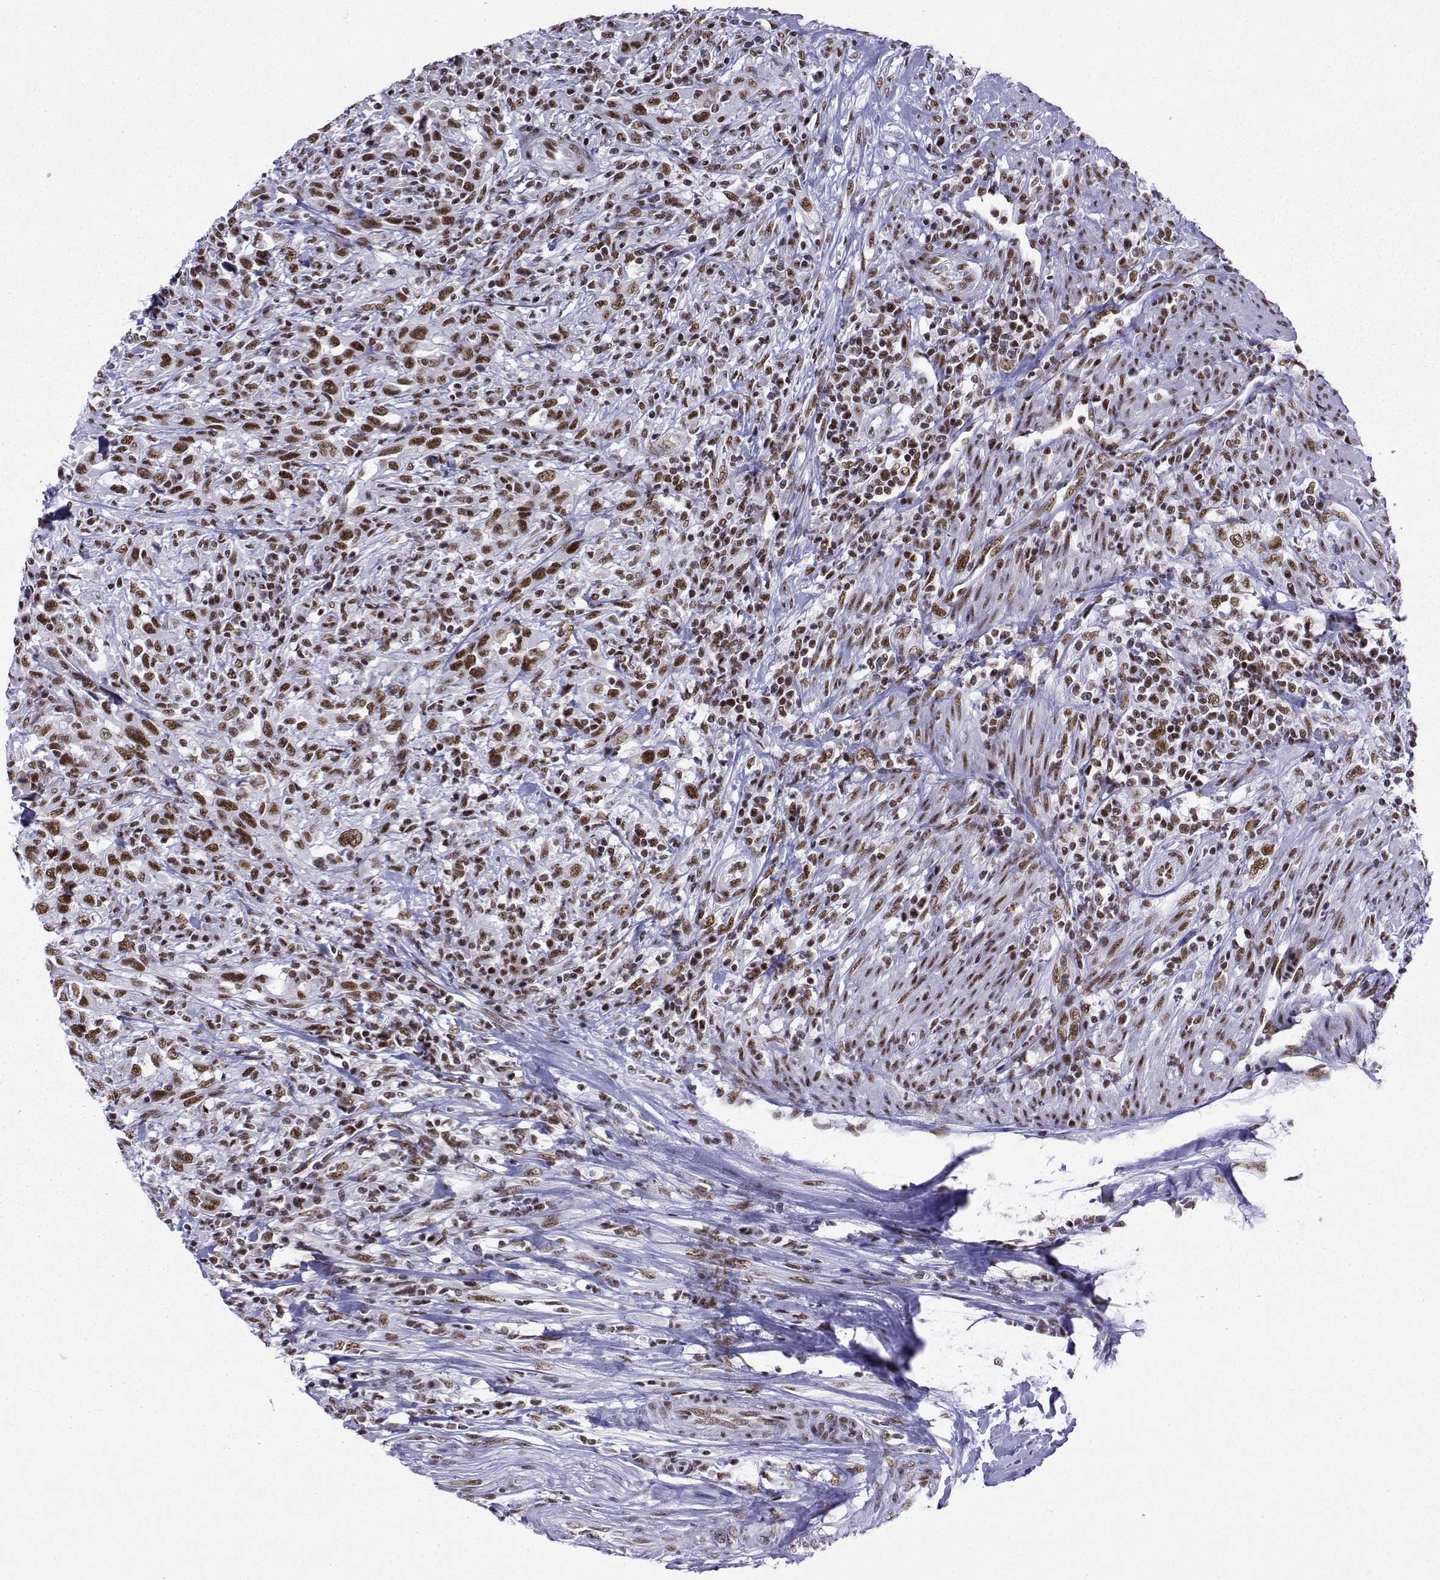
{"staining": {"intensity": "strong", "quantity": "<25%", "location": "nuclear"}, "tissue": "urothelial cancer", "cell_type": "Tumor cells", "image_type": "cancer", "snomed": [{"axis": "morphology", "description": "Urothelial carcinoma, NOS"}, {"axis": "morphology", "description": "Urothelial carcinoma, High grade"}, {"axis": "topography", "description": "Urinary bladder"}], "caption": "This photomicrograph displays immunohistochemistry staining of human urothelial cancer, with medium strong nuclear expression in approximately <25% of tumor cells.", "gene": "SNRPB2", "patient": {"sex": "female", "age": 64}}